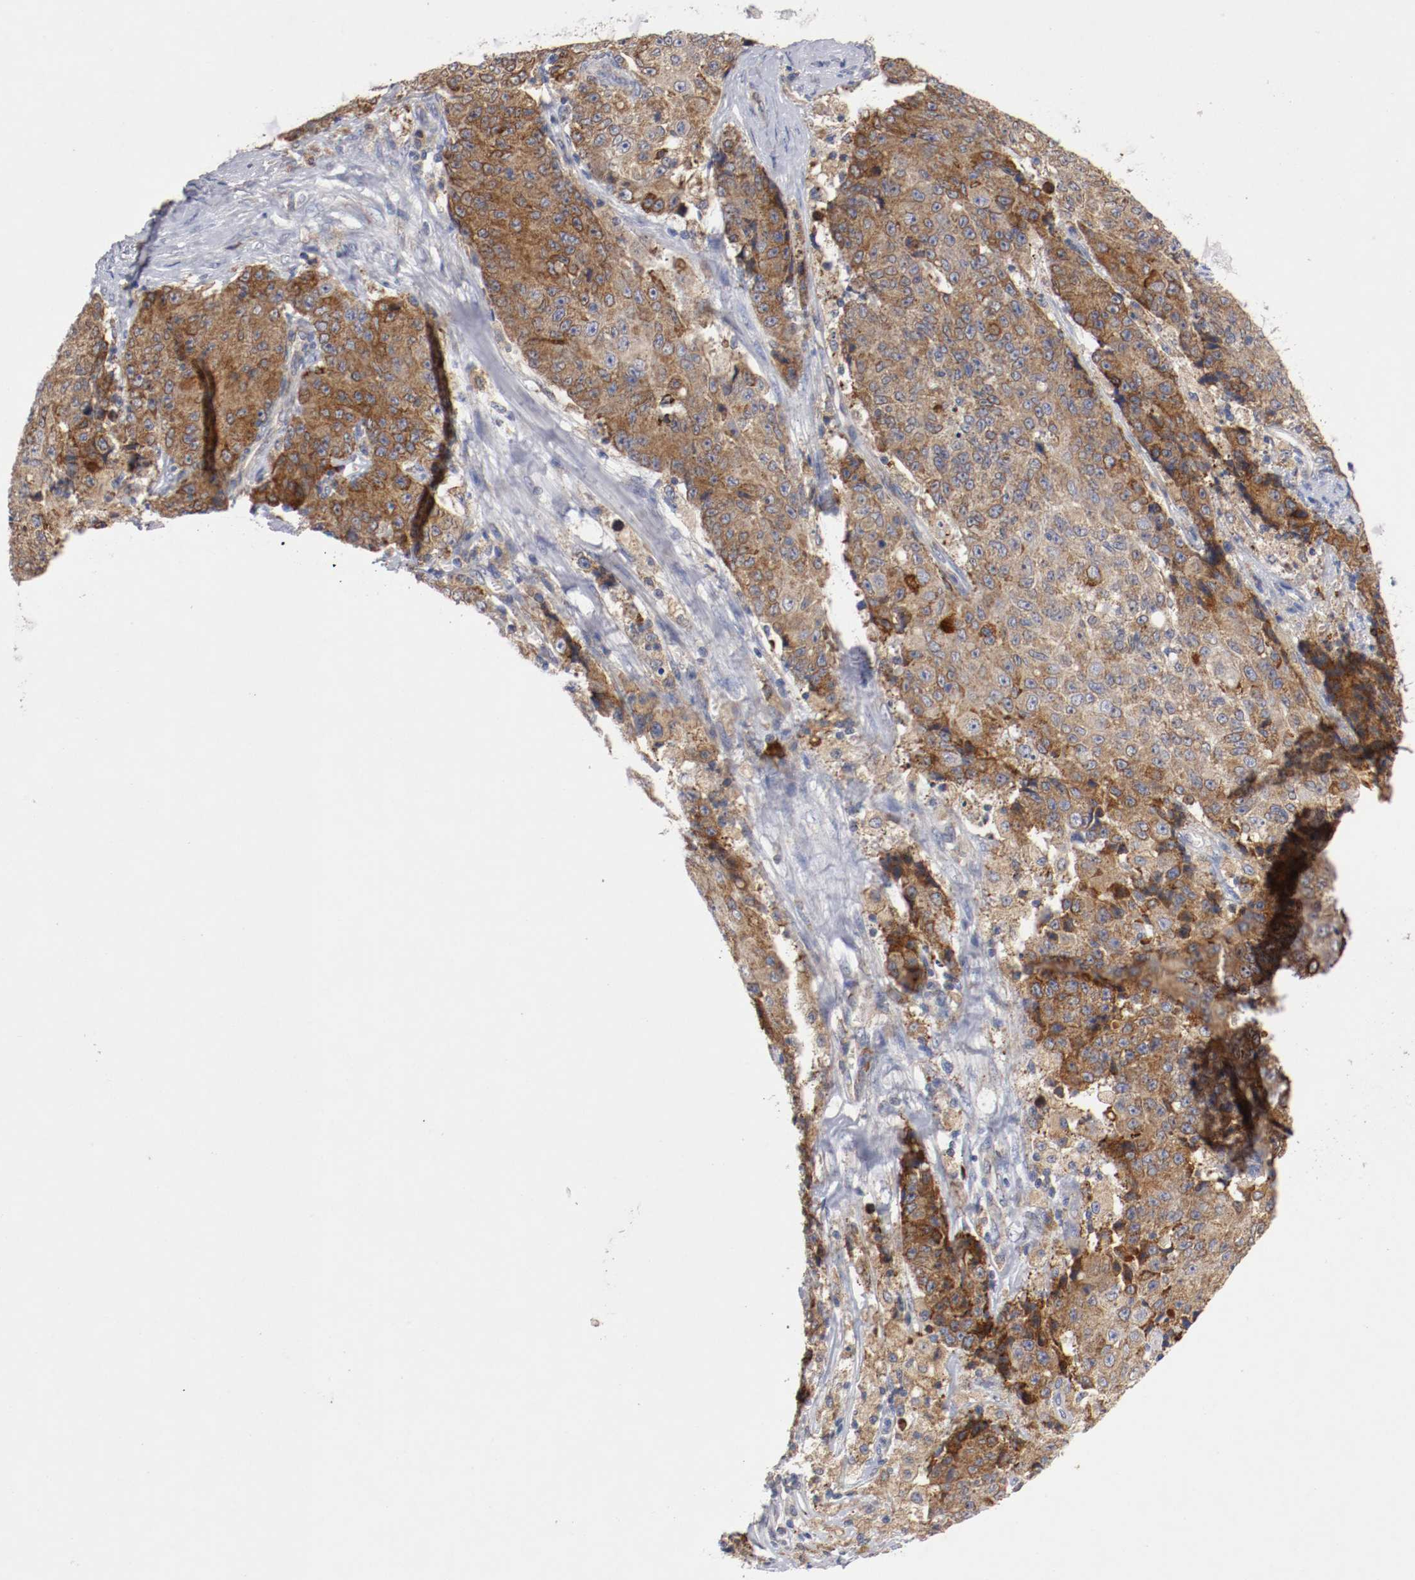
{"staining": {"intensity": "moderate", "quantity": ">75%", "location": "cytoplasmic/membranous"}, "tissue": "ovarian cancer", "cell_type": "Tumor cells", "image_type": "cancer", "snomed": [{"axis": "morphology", "description": "Carcinoma, endometroid"}, {"axis": "topography", "description": "Ovary"}], "caption": "Brown immunohistochemical staining in ovarian cancer displays moderate cytoplasmic/membranous staining in approximately >75% of tumor cells.", "gene": "TRAF2", "patient": {"sex": "female", "age": 42}}